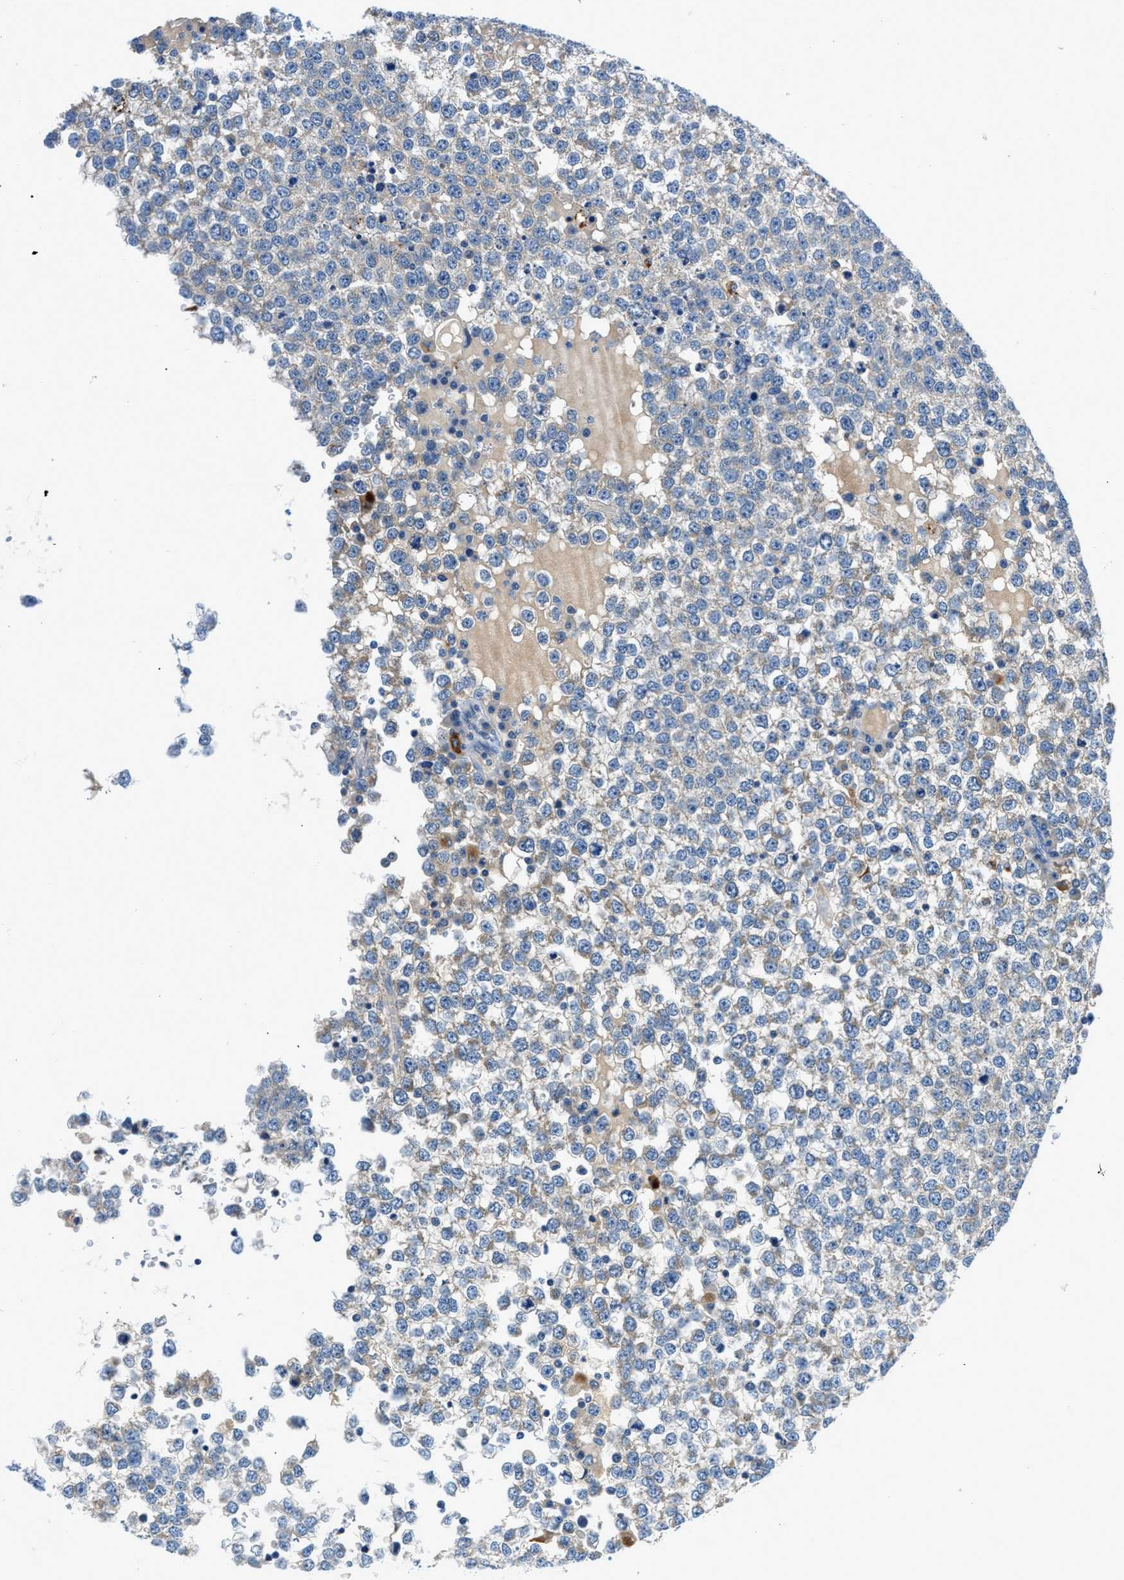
{"staining": {"intensity": "weak", "quantity": "<25%", "location": "cytoplasmic/membranous"}, "tissue": "testis cancer", "cell_type": "Tumor cells", "image_type": "cancer", "snomed": [{"axis": "morphology", "description": "Seminoma, NOS"}, {"axis": "topography", "description": "Testis"}], "caption": "High magnification brightfield microscopy of testis cancer stained with DAB (brown) and counterstained with hematoxylin (blue): tumor cells show no significant expression.", "gene": "ADGRE3", "patient": {"sex": "male", "age": 65}}